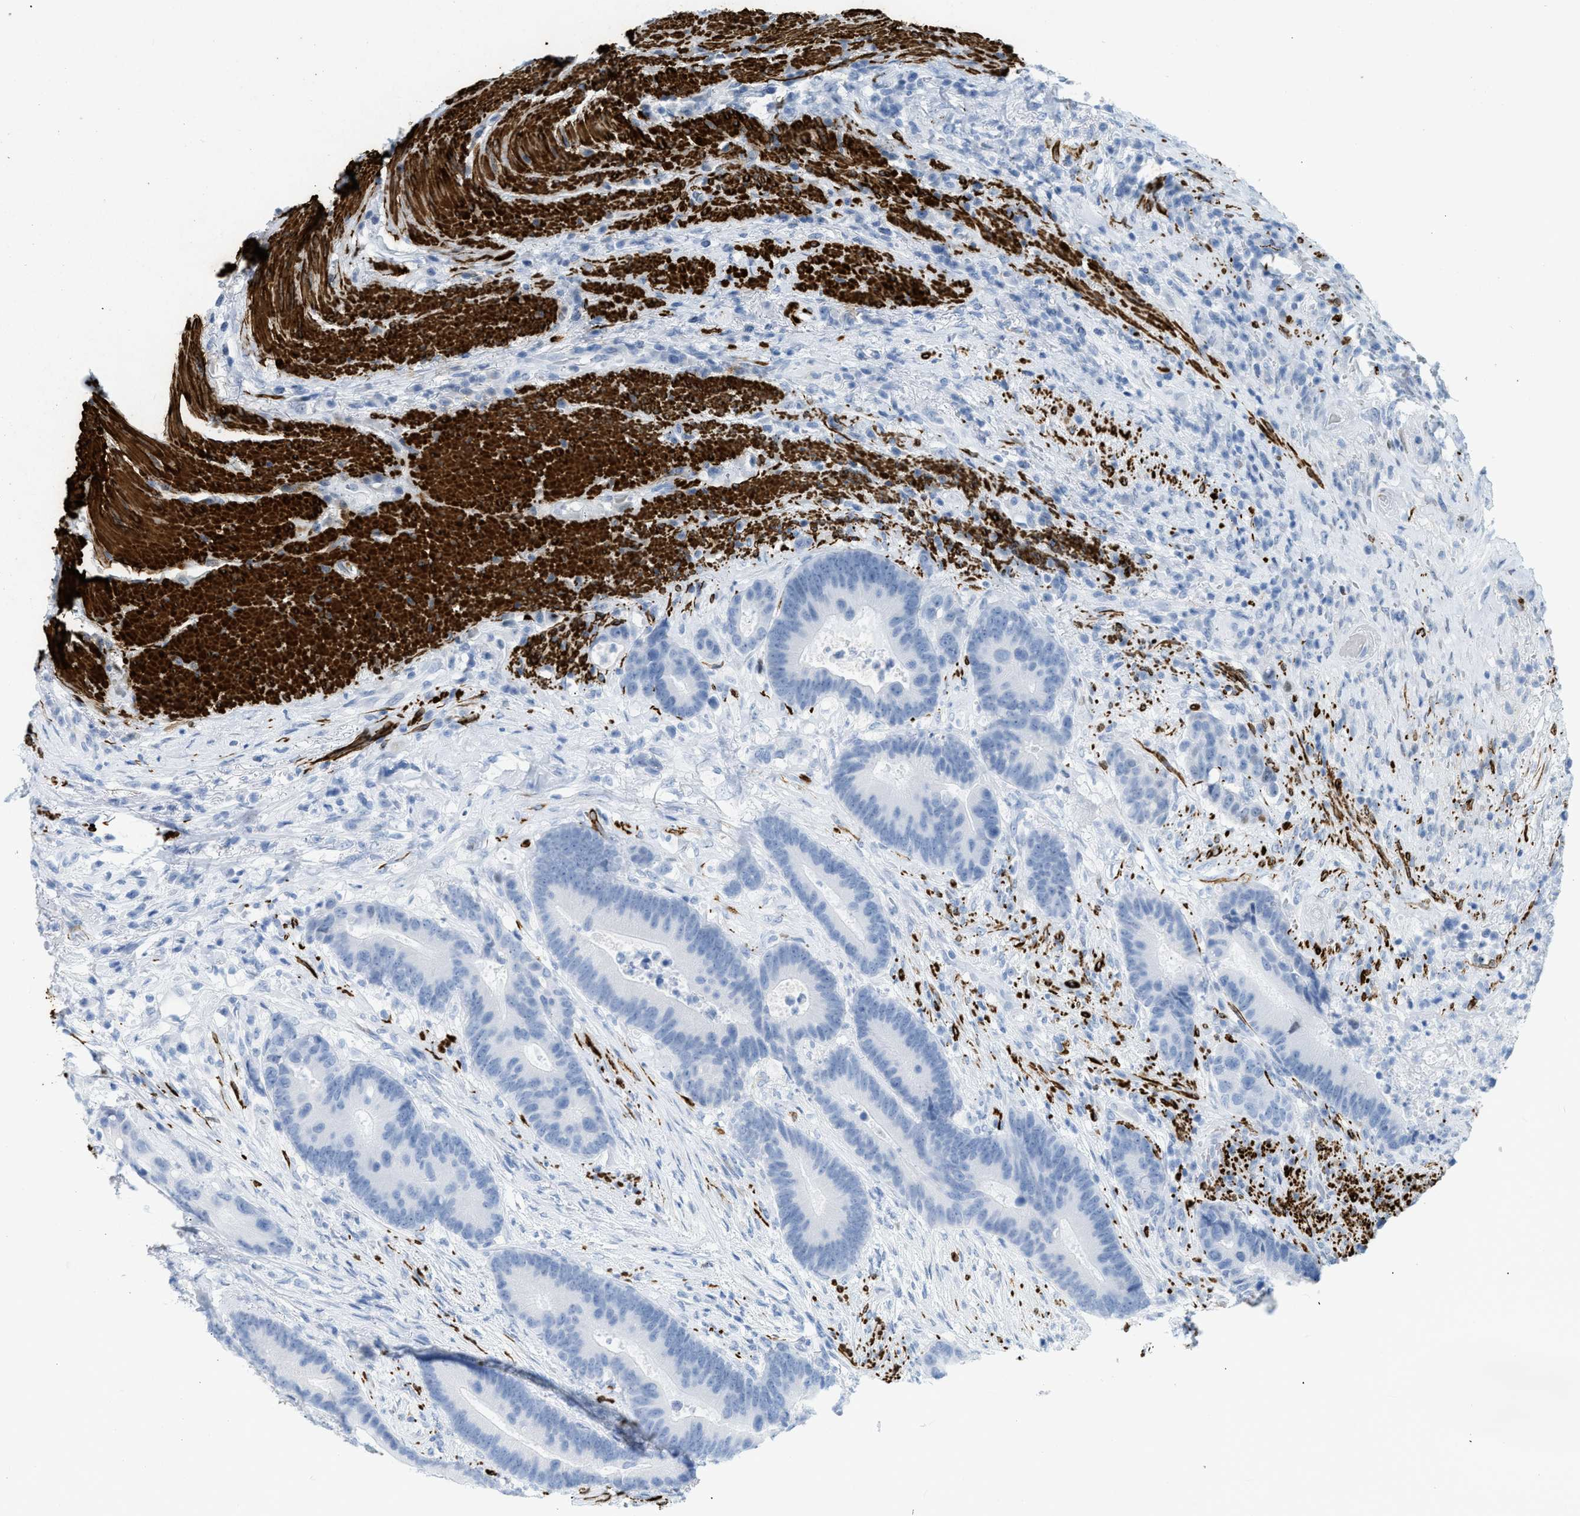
{"staining": {"intensity": "negative", "quantity": "none", "location": "none"}, "tissue": "colorectal cancer", "cell_type": "Tumor cells", "image_type": "cancer", "snomed": [{"axis": "morphology", "description": "Adenocarcinoma, NOS"}, {"axis": "topography", "description": "Rectum"}], "caption": "Photomicrograph shows no protein positivity in tumor cells of colorectal cancer (adenocarcinoma) tissue.", "gene": "DES", "patient": {"sex": "female", "age": 89}}